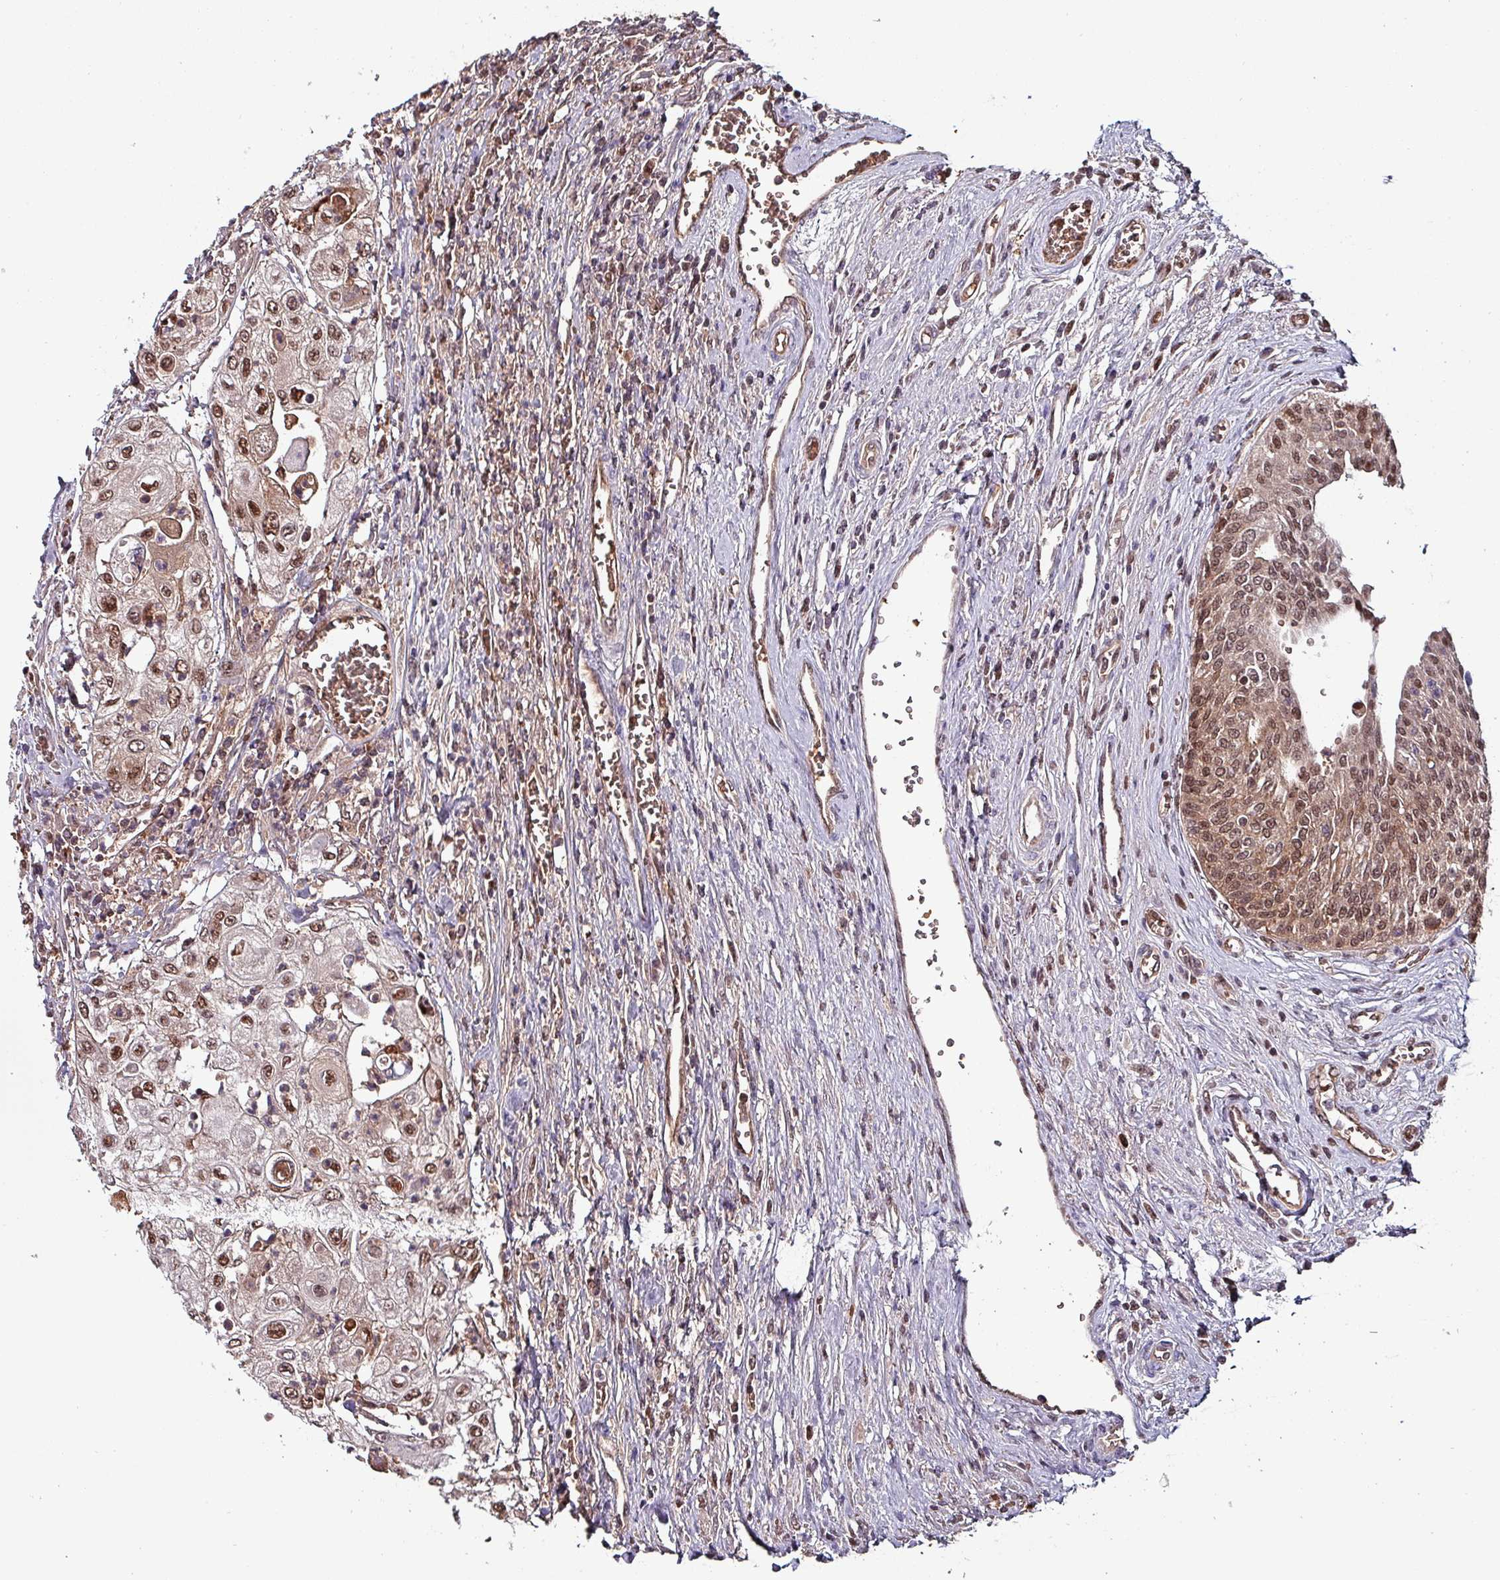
{"staining": {"intensity": "moderate", "quantity": ">75%", "location": "cytoplasmic/membranous,nuclear"}, "tissue": "urothelial cancer", "cell_type": "Tumor cells", "image_type": "cancer", "snomed": [{"axis": "morphology", "description": "Urothelial carcinoma, High grade"}, {"axis": "topography", "description": "Urinary bladder"}], "caption": "An IHC micrograph of neoplastic tissue is shown. Protein staining in brown labels moderate cytoplasmic/membranous and nuclear positivity in urothelial cancer within tumor cells.", "gene": "PSMB8", "patient": {"sex": "female", "age": 79}}